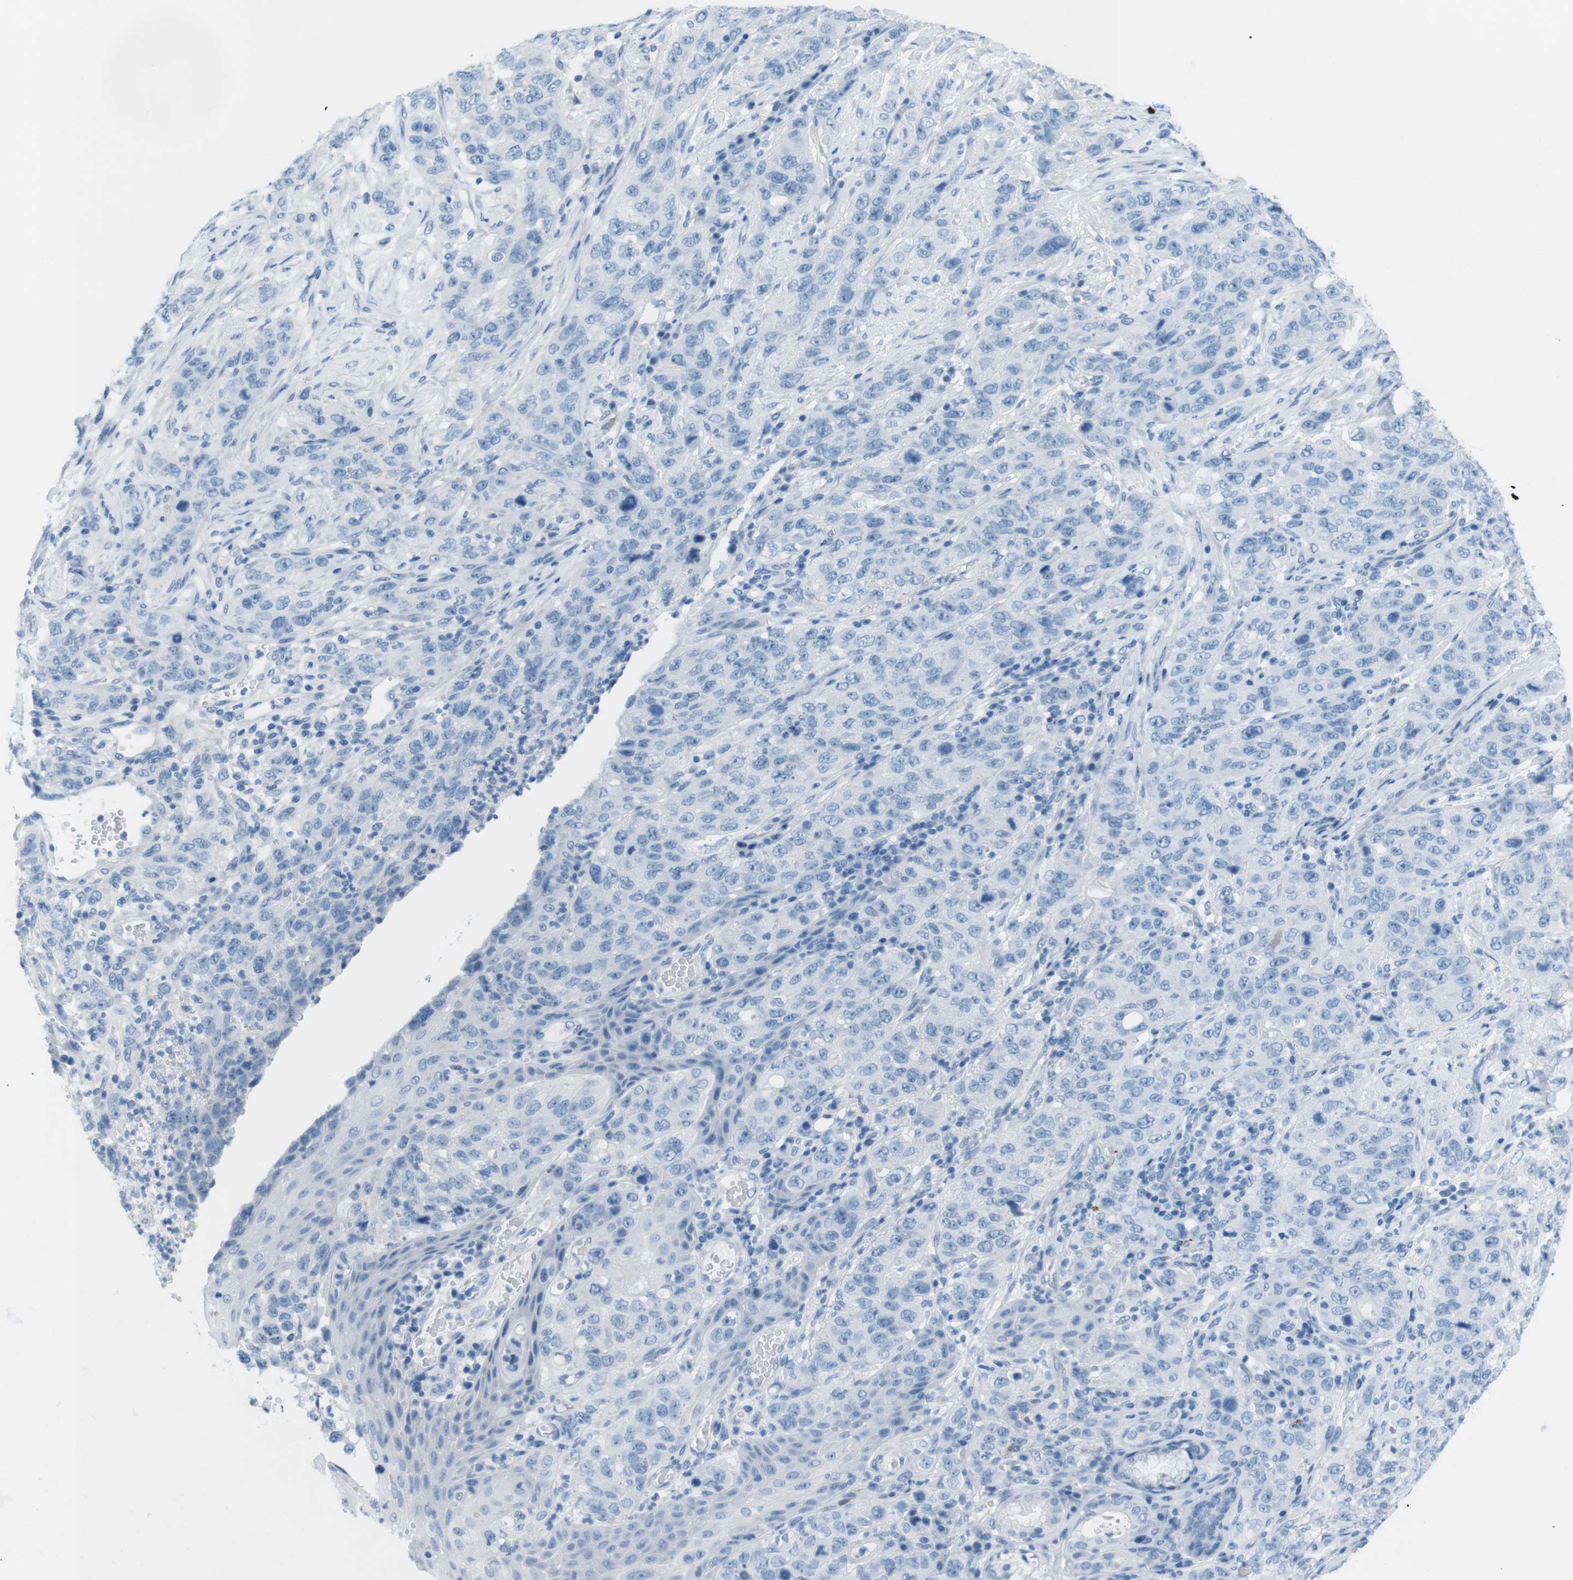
{"staining": {"intensity": "negative", "quantity": "none", "location": "none"}, "tissue": "stomach cancer", "cell_type": "Tumor cells", "image_type": "cancer", "snomed": [{"axis": "morphology", "description": "Adenocarcinoma, NOS"}, {"axis": "topography", "description": "Stomach"}], "caption": "This is an immunohistochemistry micrograph of human adenocarcinoma (stomach). There is no expression in tumor cells.", "gene": "GAP43", "patient": {"sex": "male", "age": 48}}